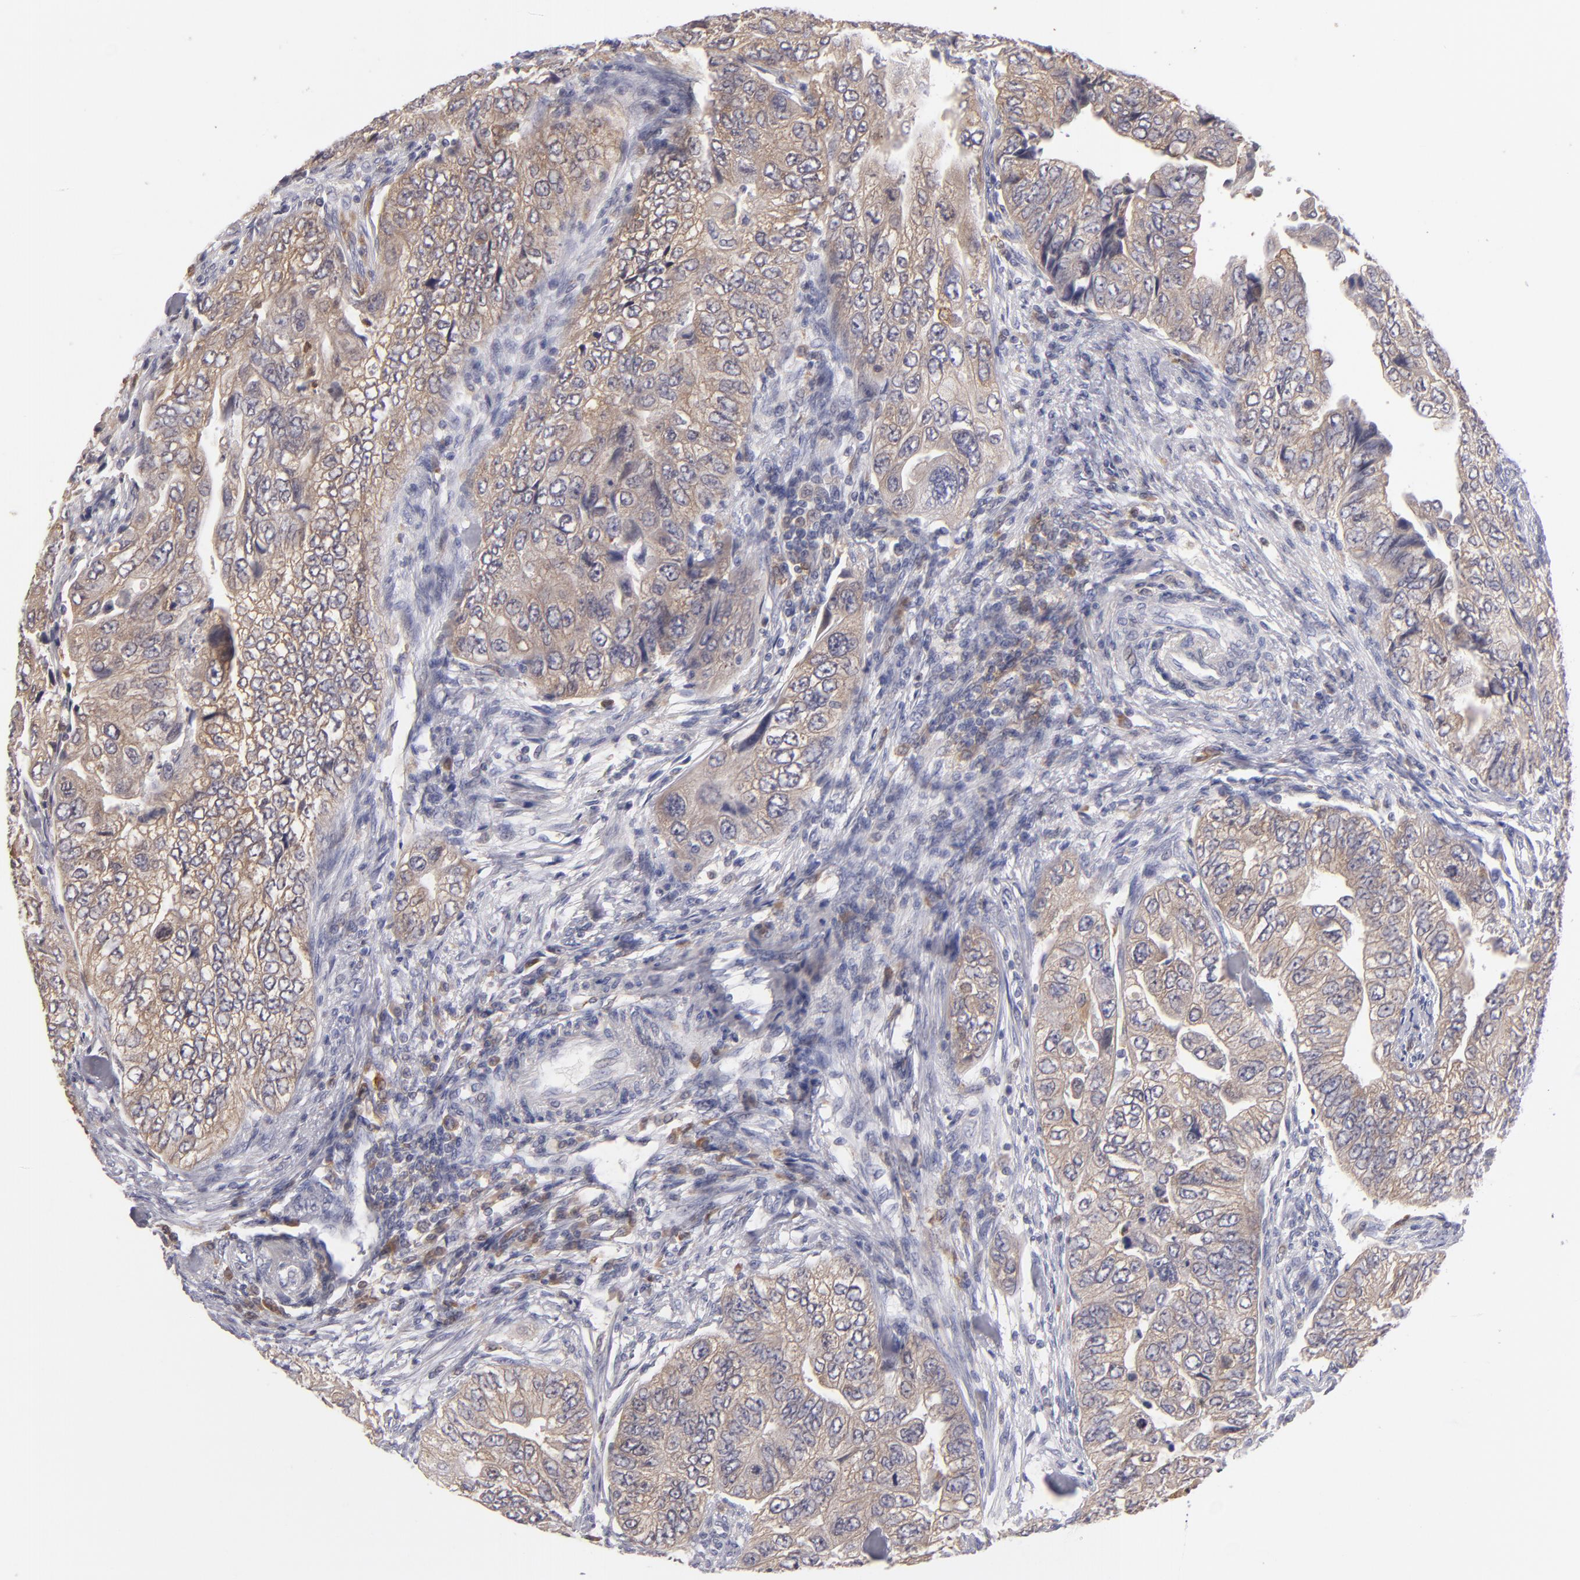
{"staining": {"intensity": "moderate", "quantity": ">75%", "location": "cytoplasmic/membranous"}, "tissue": "colorectal cancer", "cell_type": "Tumor cells", "image_type": "cancer", "snomed": [{"axis": "morphology", "description": "Adenocarcinoma, NOS"}, {"axis": "topography", "description": "Colon"}], "caption": "Immunohistochemical staining of colorectal cancer (adenocarcinoma) reveals medium levels of moderate cytoplasmic/membranous positivity in approximately >75% of tumor cells.", "gene": "PRKCD", "patient": {"sex": "female", "age": 11}}